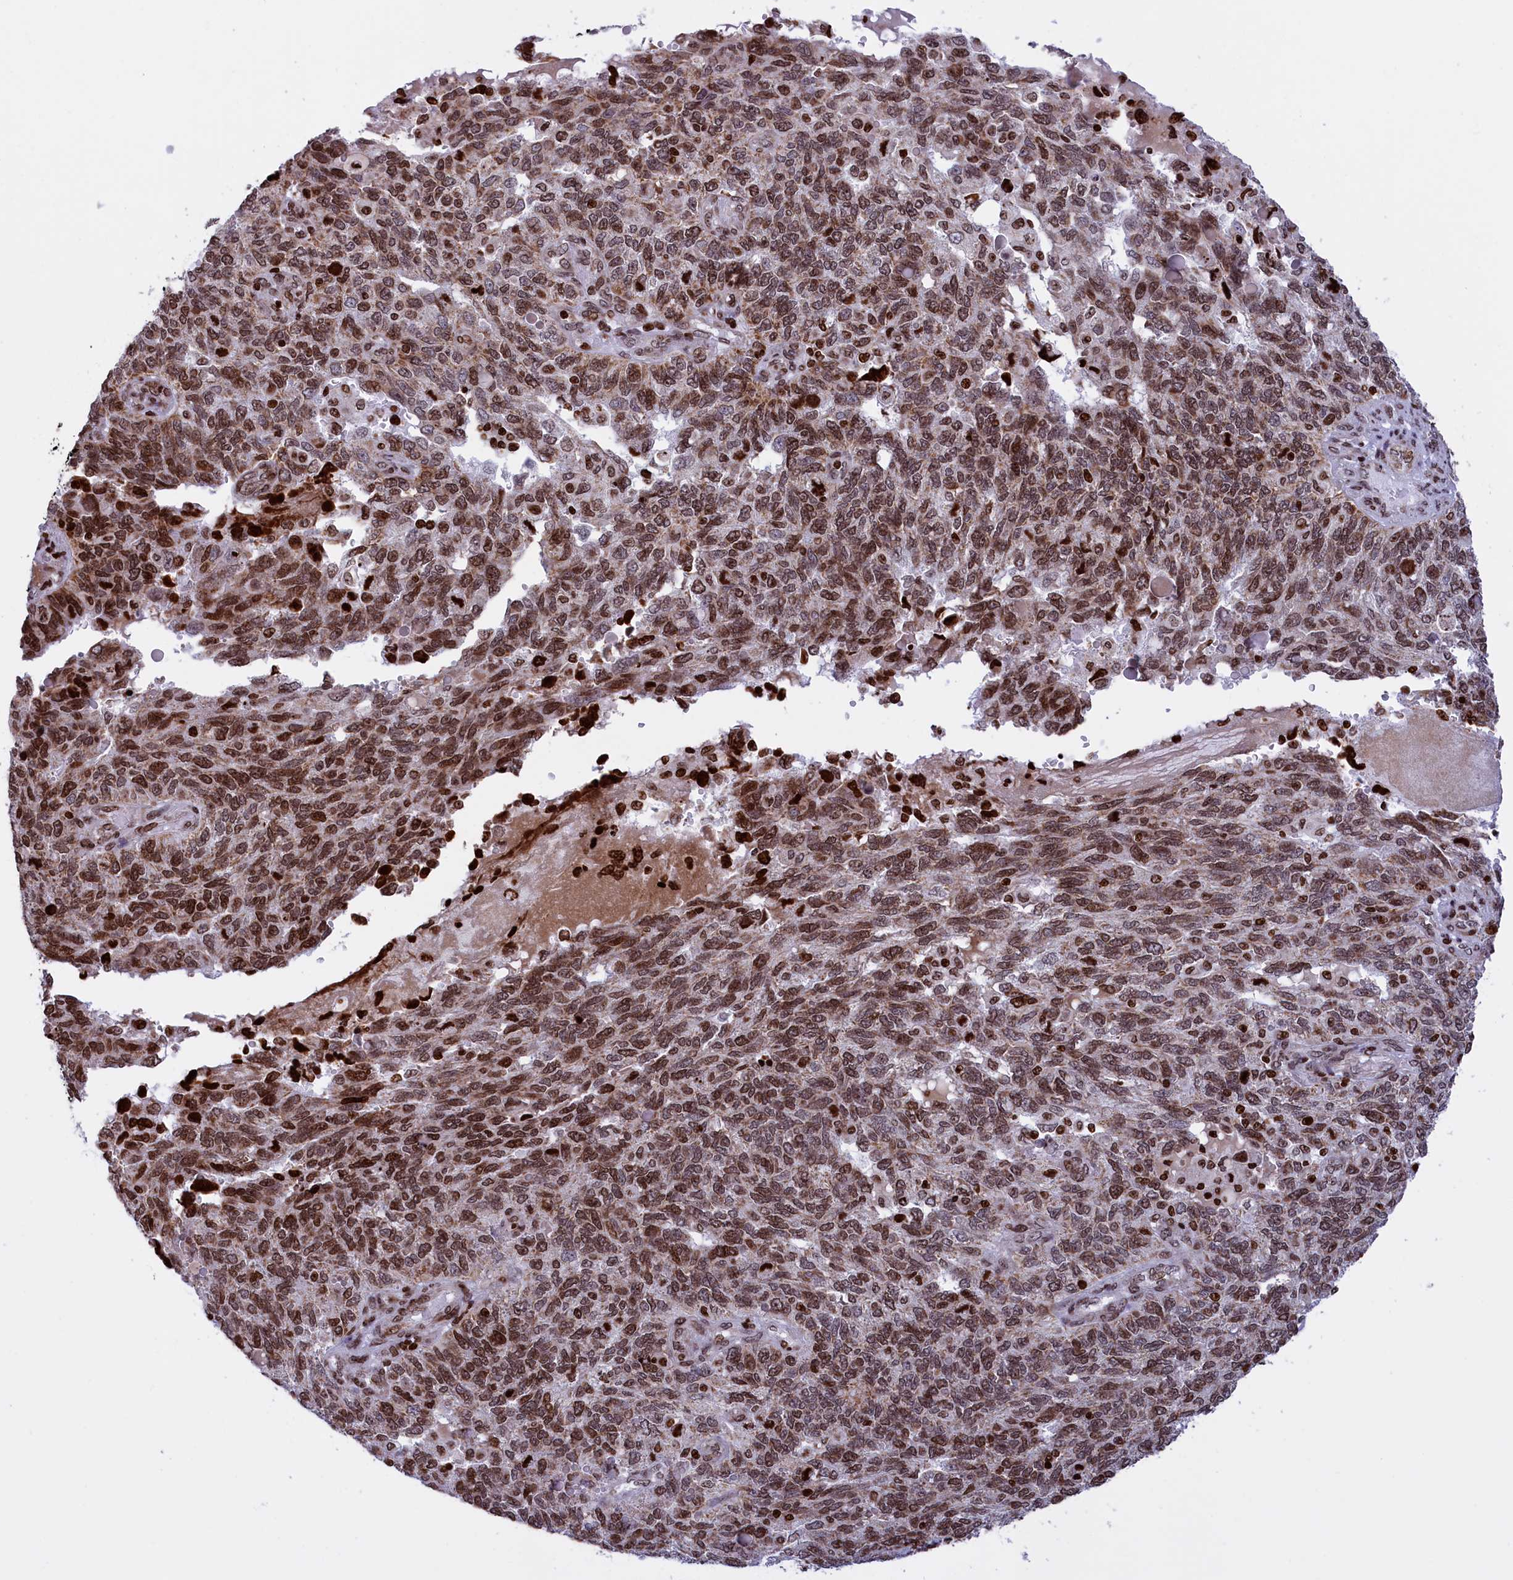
{"staining": {"intensity": "moderate", "quantity": ">75%", "location": "nuclear"}, "tissue": "endometrial cancer", "cell_type": "Tumor cells", "image_type": "cancer", "snomed": [{"axis": "morphology", "description": "Adenocarcinoma, NOS"}, {"axis": "topography", "description": "Endometrium"}], "caption": "Immunohistochemical staining of human endometrial cancer shows moderate nuclear protein expression in approximately >75% of tumor cells.", "gene": "TIMM29", "patient": {"sex": "female", "age": 66}}